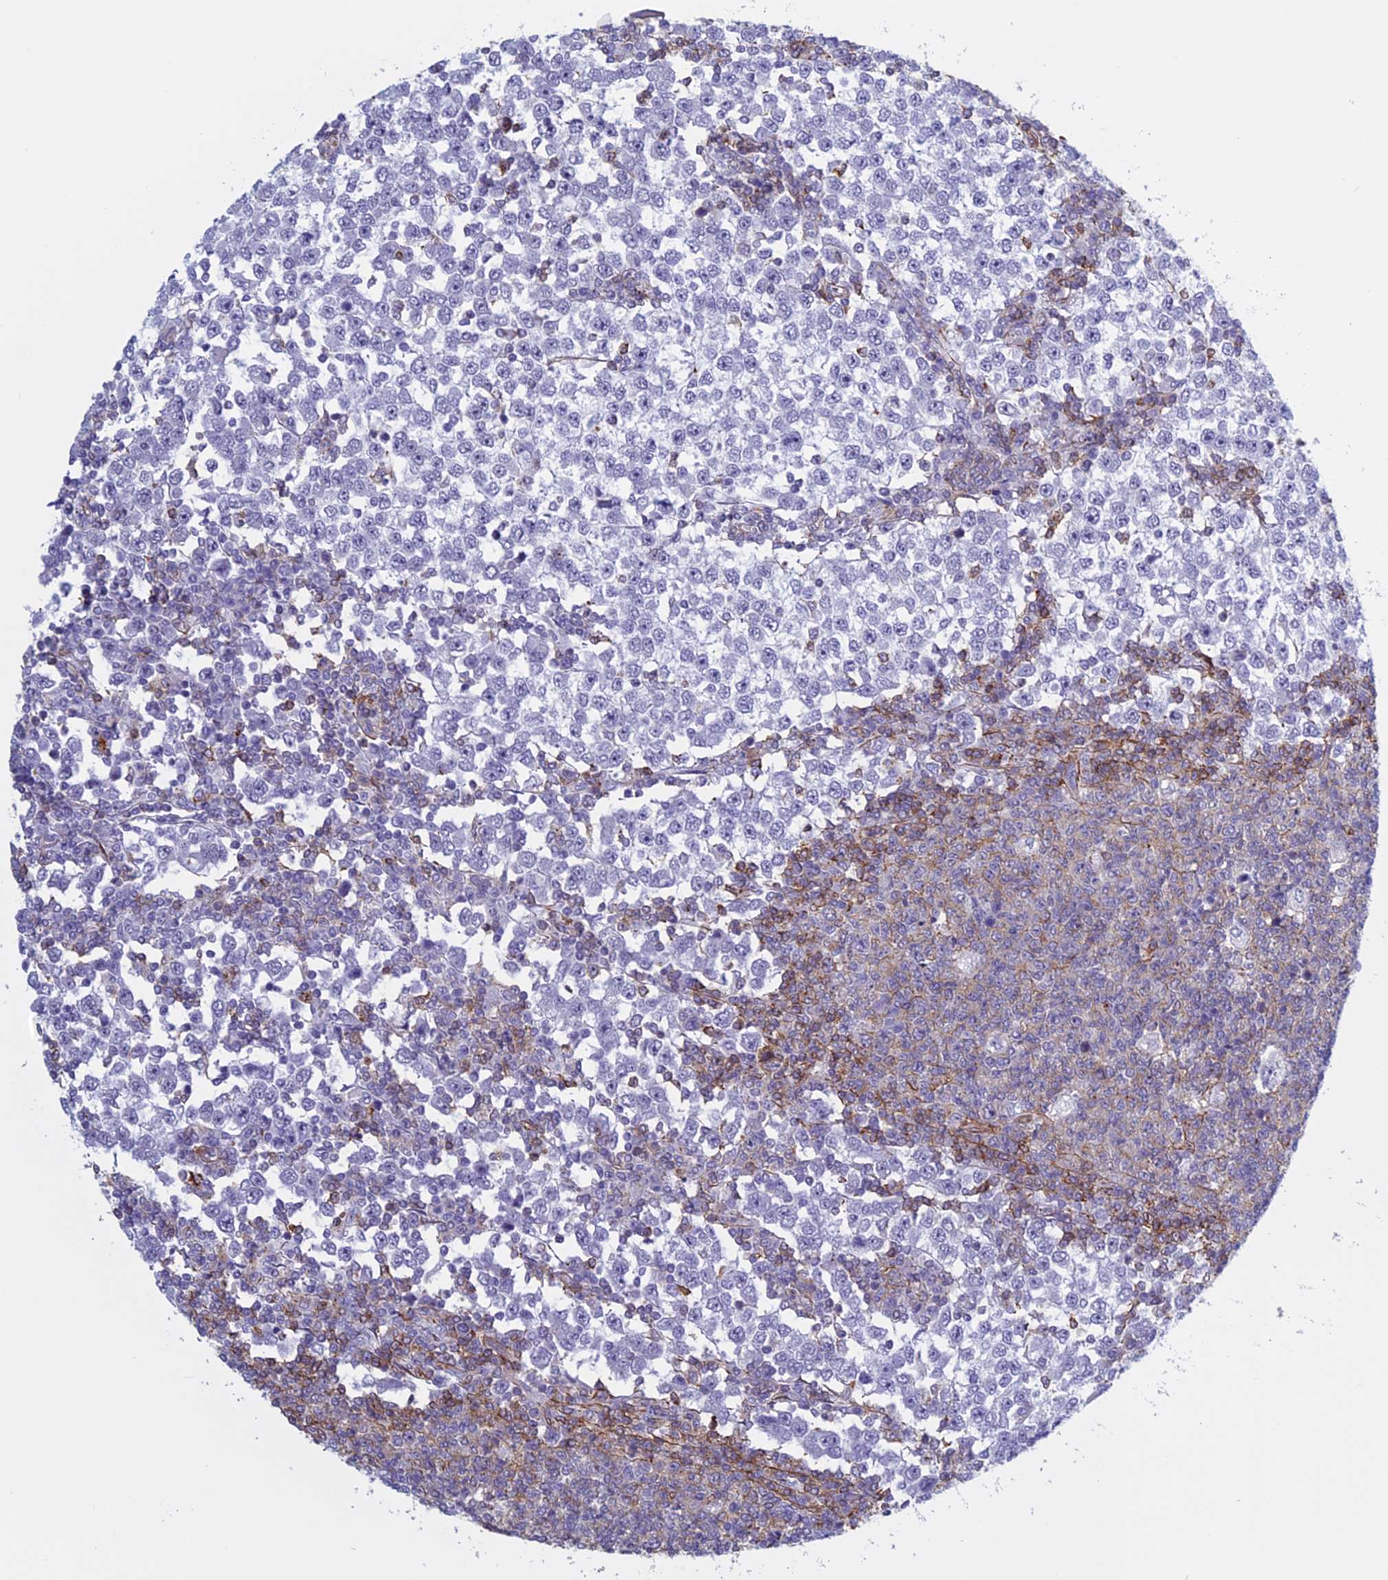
{"staining": {"intensity": "negative", "quantity": "none", "location": "none"}, "tissue": "testis cancer", "cell_type": "Tumor cells", "image_type": "cancer", "snomed": [{"axis": "morphology", "description": "Seminoma, NOS"}, {"axis": "topography", "description": "Testis"}], "caption": "This micrograph is of seminoma (testis) stained with immunohistochemistry (IHC) to label a protein in brown with the nuclei are counter-stained blue. There is no positivity in tumor cells.", "gene": "ANGPTL2", "patient": {"sex": "male", "age": 65}}